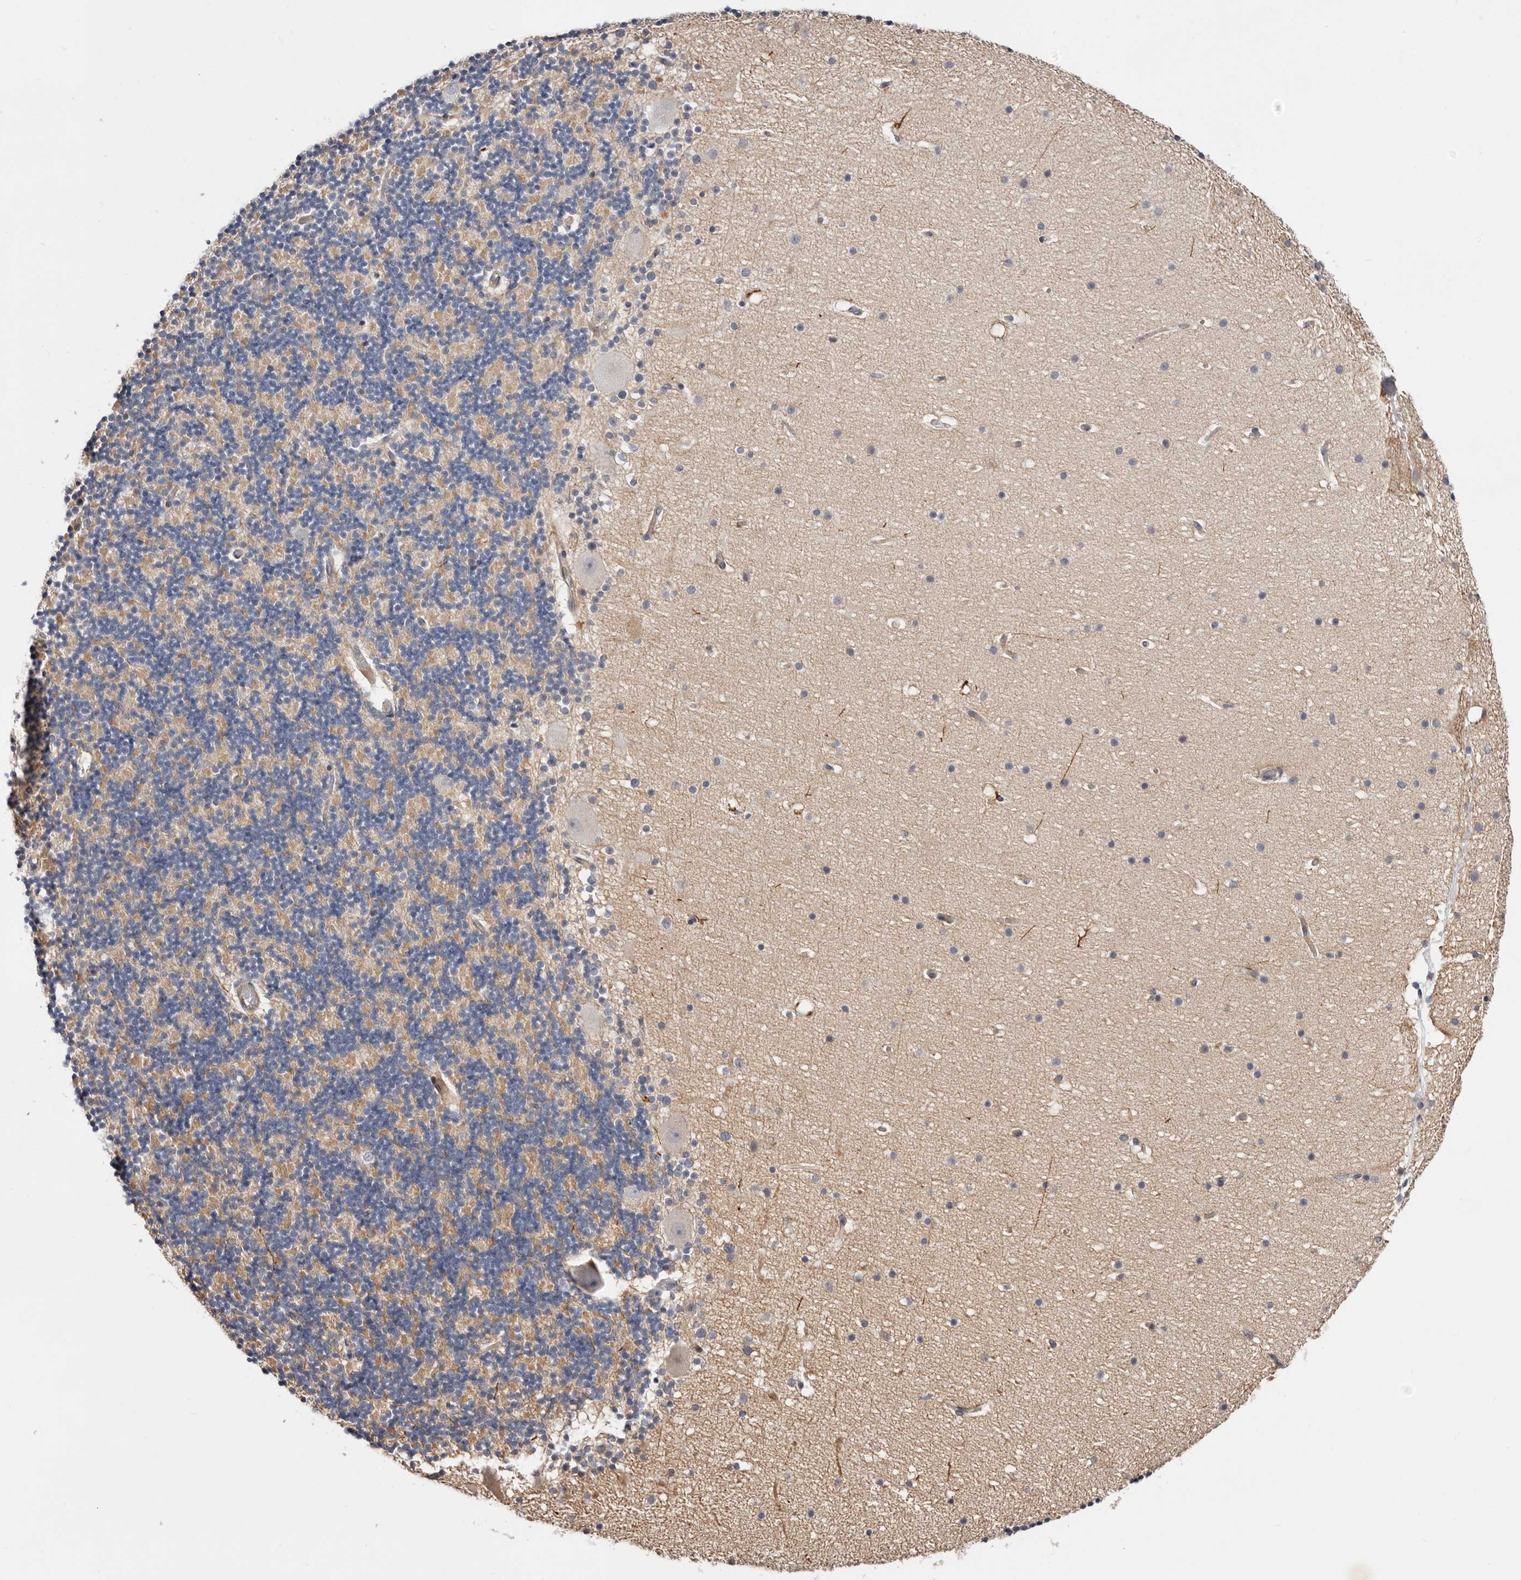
{"staining": {"intensity": "negative", "quantity": "none", "location": "none"}, "tissue": "cerebellum", "cell_type": "Cells in granular layer", "image_type": "normal", "snomed": [{"axis": "morphology", "description": "Normal tissue, NOS"}, {"axis": "topography", "description": "Cerebellum"}], "caption": "Immunohistochemistry histopathology image of benign cerebellum: human cerebellum stained with DAB (3,3'-diaminobenzidine) shows no significant protein staining in cells in granular layer.", "gene": "USH1C", "patient": {"sex": "male", "age": 57}}